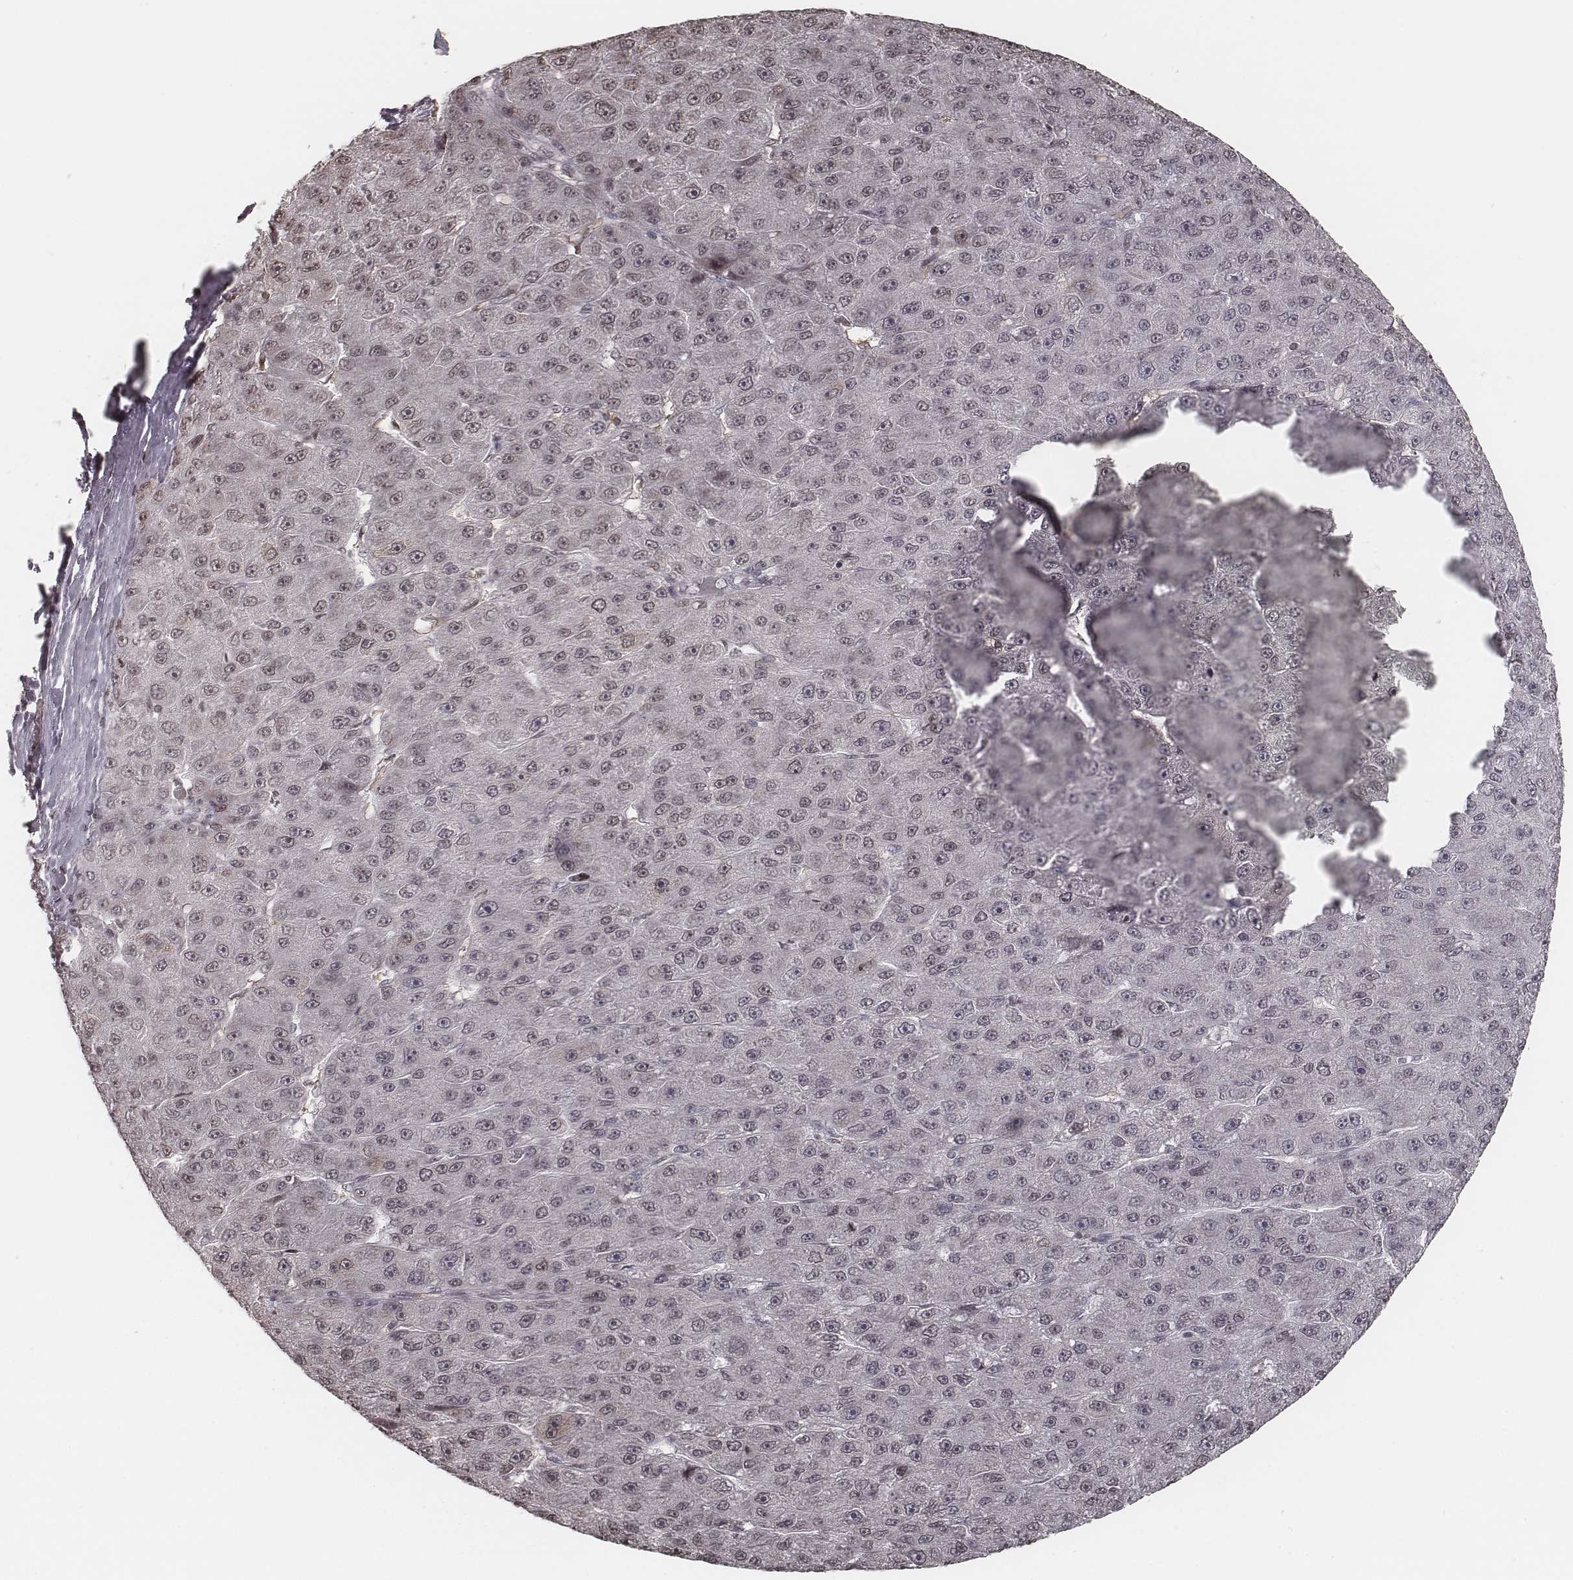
{"staining": {"intensity": "negative", "quantity": "none", "location": "none"}, "tissue": "liver cancer", "cell_type": "Tumor cells", "image_type": "cancer", "snomed": [{"axis": "morphology", "description": "Carcinoma, Hepatocellular, NOS"}, {"axis": "topography", "description": "Liver"}], "caption": "Immunohistochemistry micrograph of neoplastic tissue: liver cancer (hepatocellular carcinoma) stained with DAB (3,3'-diaminobenzidine) reveals no significant protein expression in tumor cells.", "gene": "HMGA2", "patient": {"sex": "male", "age": 67}}